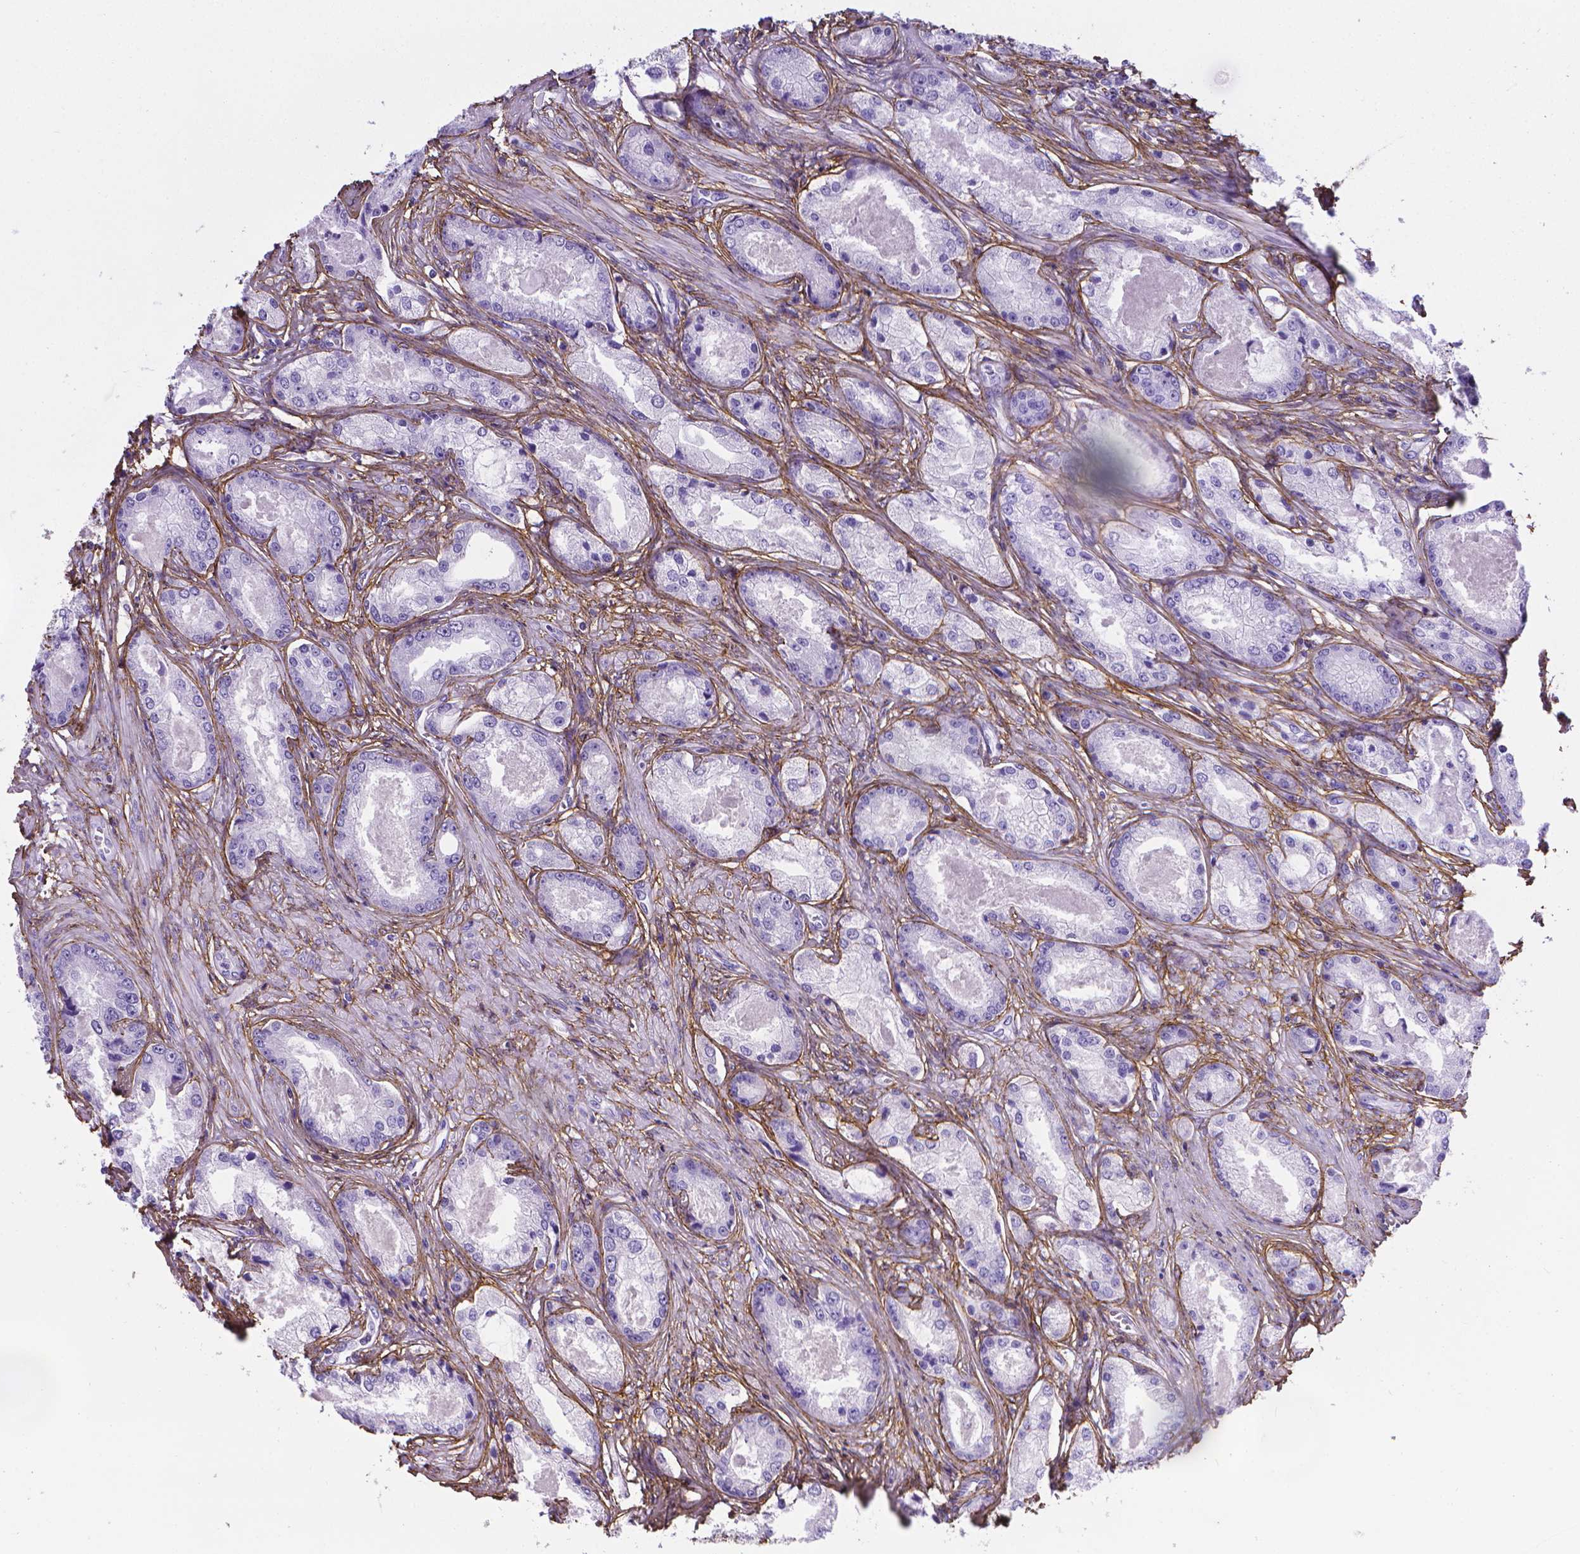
{"staining": {"intensity": "negative", "quantity": "none", "location": "none"}, "tissue": "prostate cancer", "cell_type": "Tumor cells", "image_type": "cancer", "snomed": [{"axis": "morphology", "description": "Adenocarcinoma, Low grade"}, {"axis": "topography", "description": "Prostate"}], "caption": "There is no significant positivity in tumor cells of prostate cancer (adenocarcinoma (low-grade)).", "gene": "MFAP2", "patient": {"sex": "male", "age": 68}}